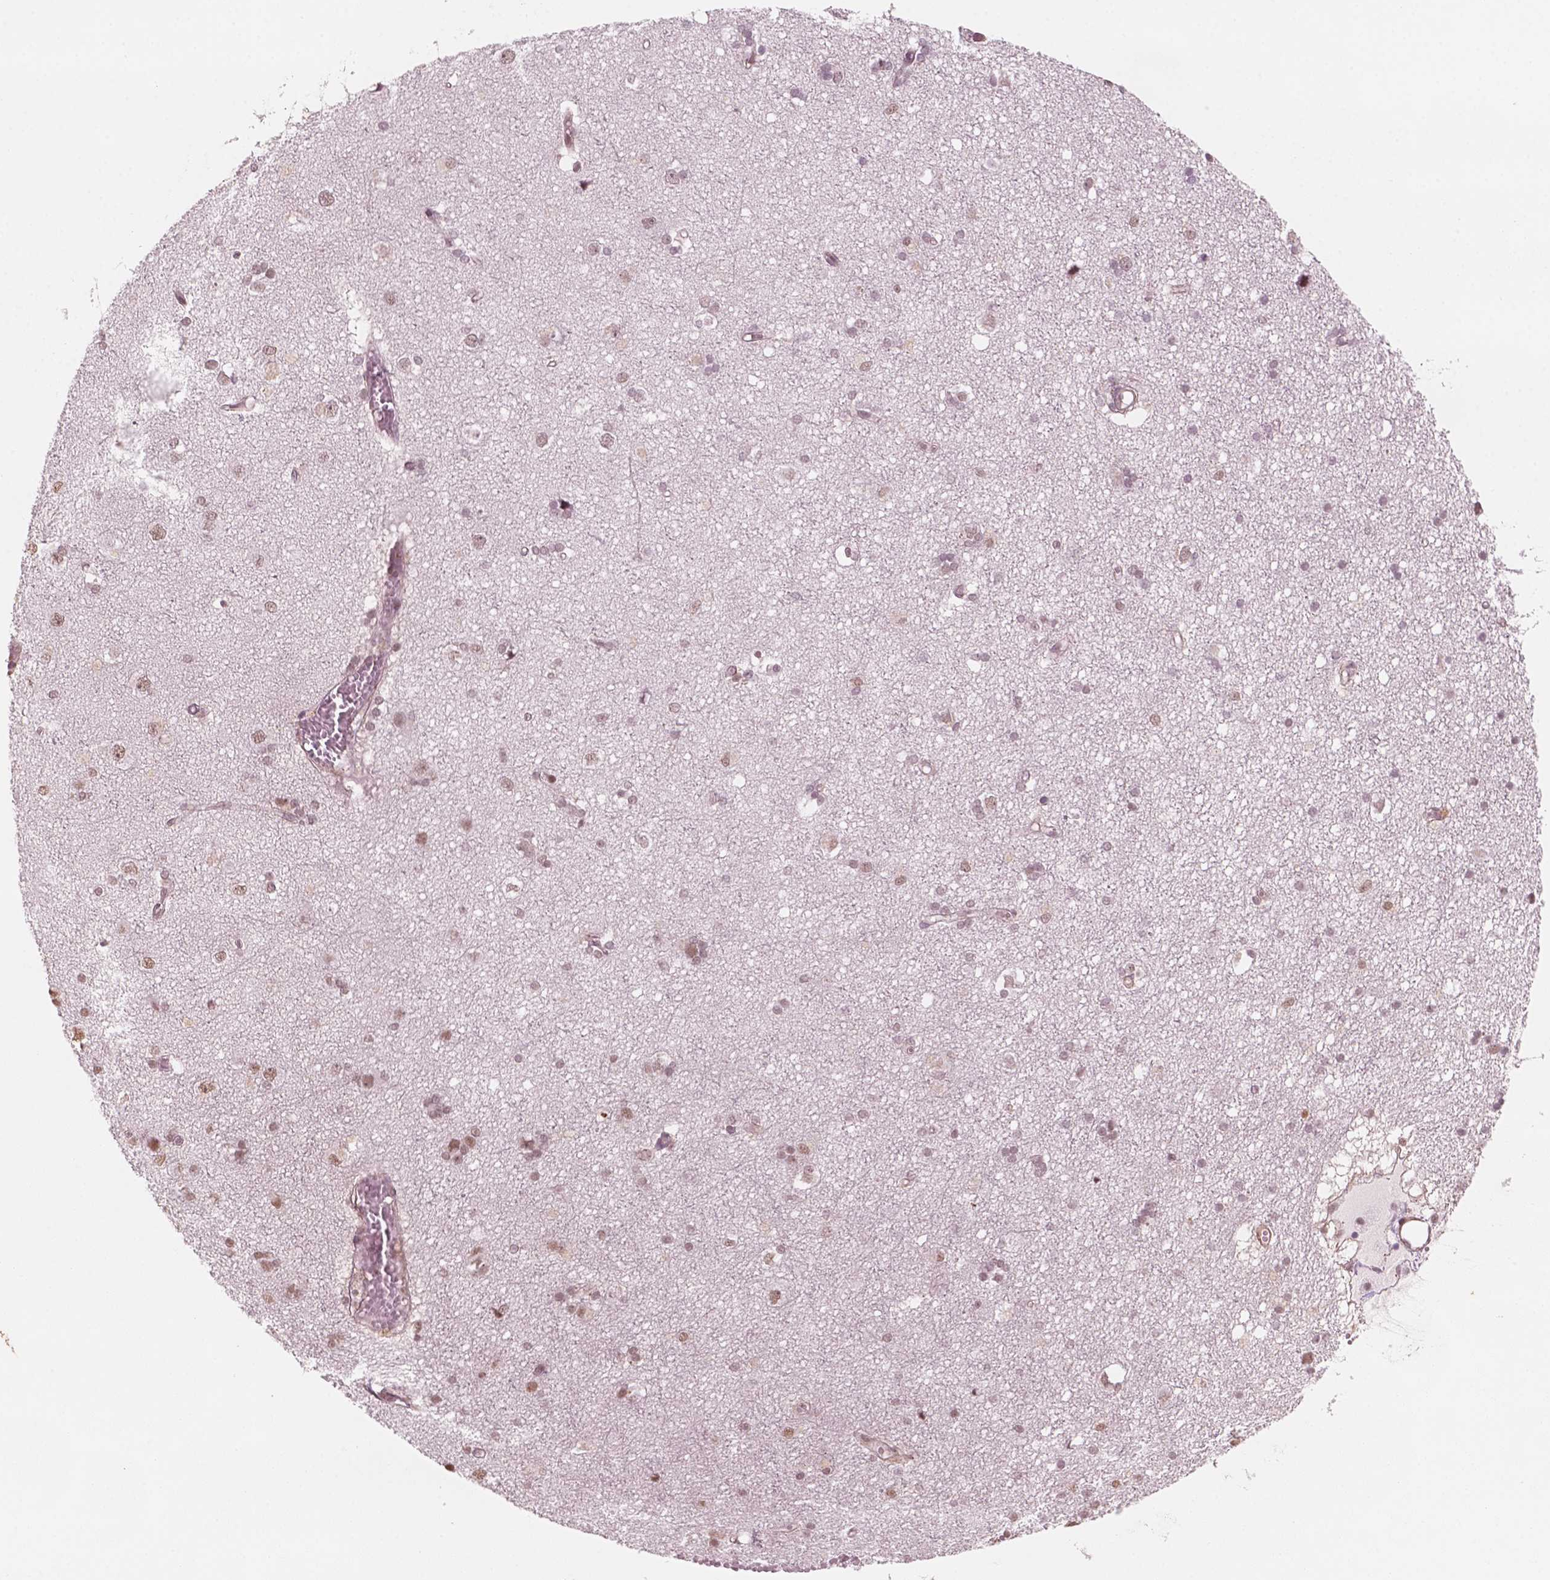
{"staining": {"intensity": "strong", "quantity": ">75%", "location": "nuclear"}, "tissue": "cerebral cortex", "cell_type": "Endothelial cells", "image_type": "normal", "snomed": [{"axis": "morphology", "description": "Normal tissue, NOS"}, {"axis": "morphology", "description": "Glioma, malignant, High grade"}, {"axis": "topography", "description": "Cerebral cortex"}], "caption": "An image showing strong nuclear positivity in about >75% of endothelial cells in unremarkable cerebral cortex, as visualized by brown immunohistochemical staining.", "gene": "GTF3C5", "patient": {"sex": "male", "age": 71}}